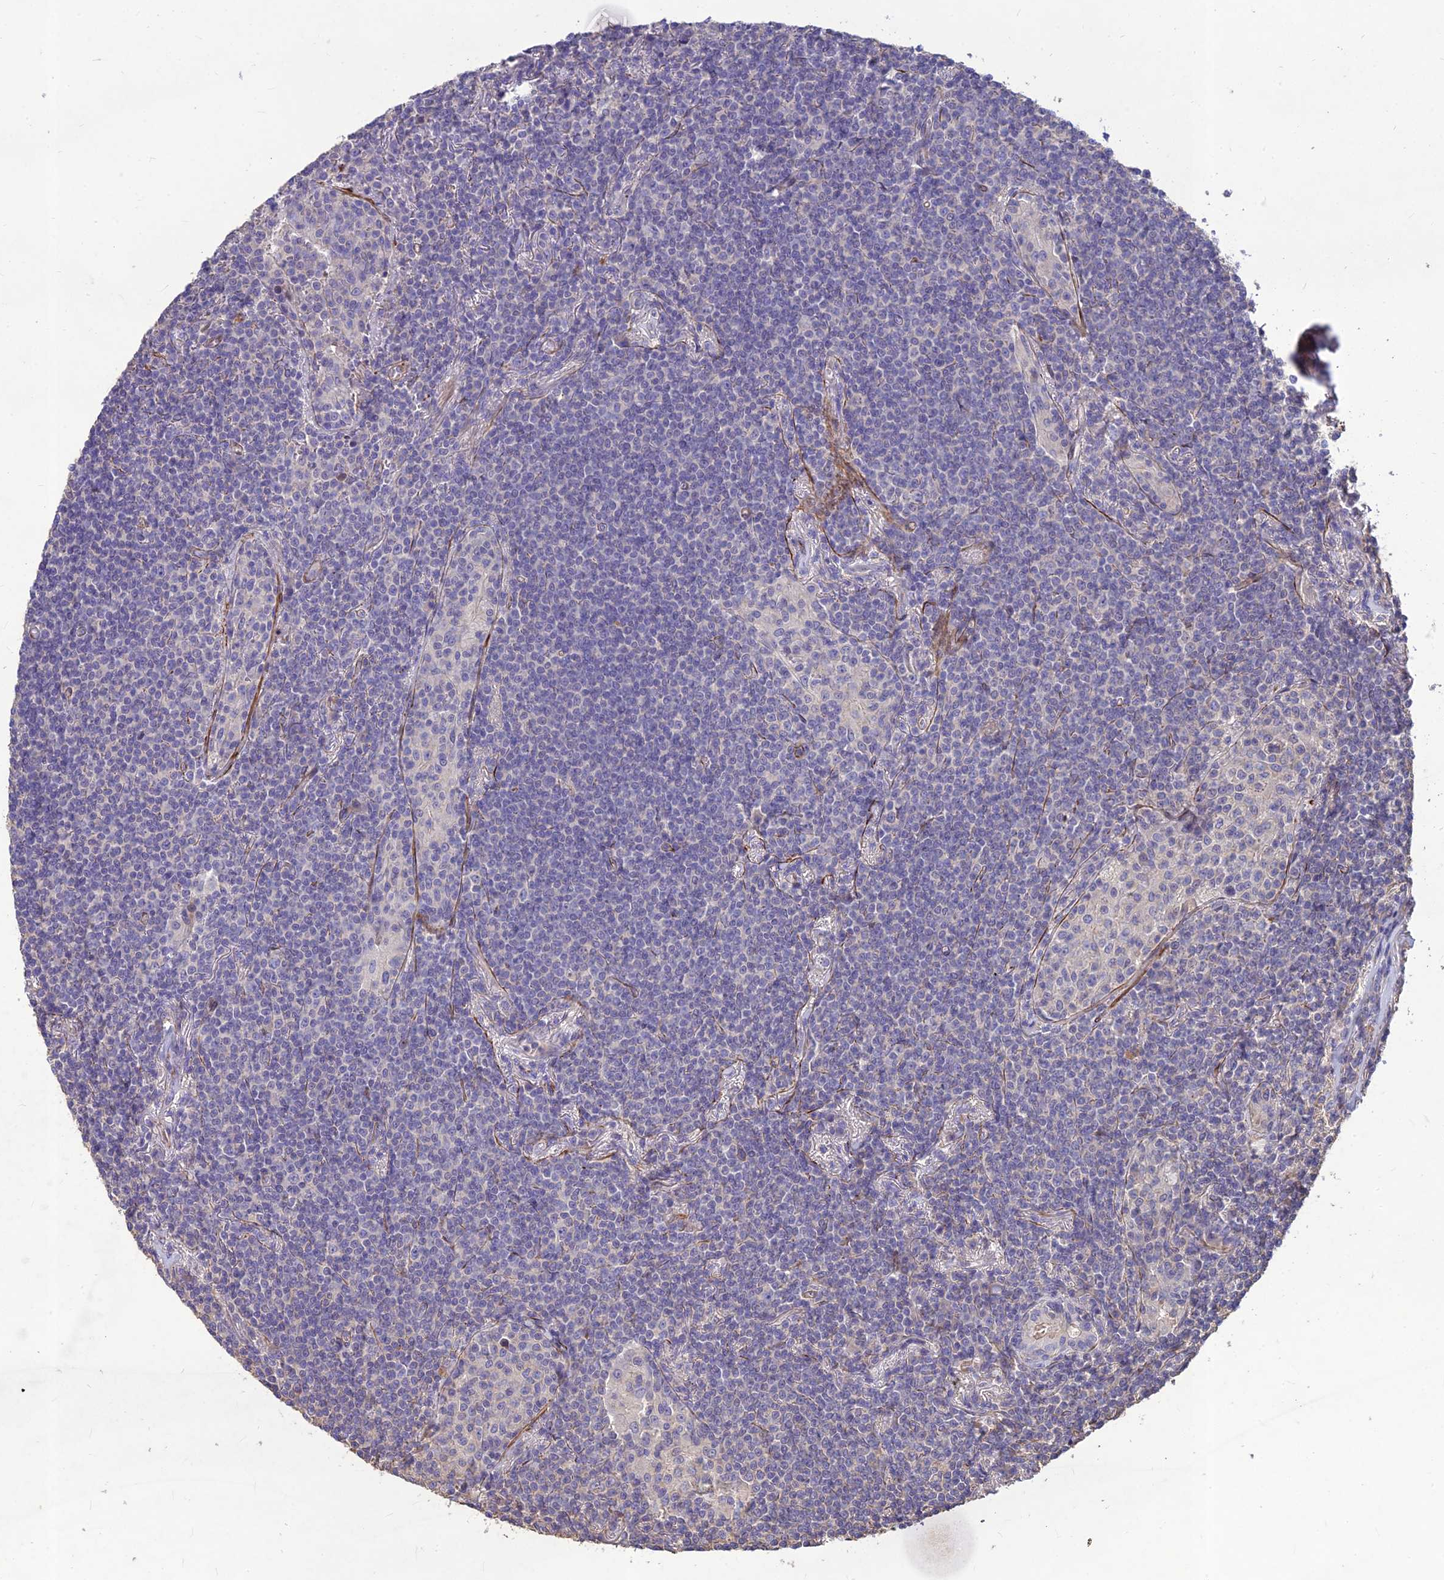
{"staining": {"intensity": "negative", "quantity": "none", "location": "none"}, "tissue": "lymphoma", "cell_type": "Tumor cells", "image_type": "cancer", "snomed": [{"axis": "morphology", "description": "Malignant lymphoma, non-Hodgkin's type, Low grade"}, {"axis": "topography", "description": "Lung"}], "caption": "There is no significant expression in tumor cells of malignant lymphoma, non-Hodgkin's type (low-grade).", "gene": "CLUH", "patient": {"sex": "female", "age": 71}}